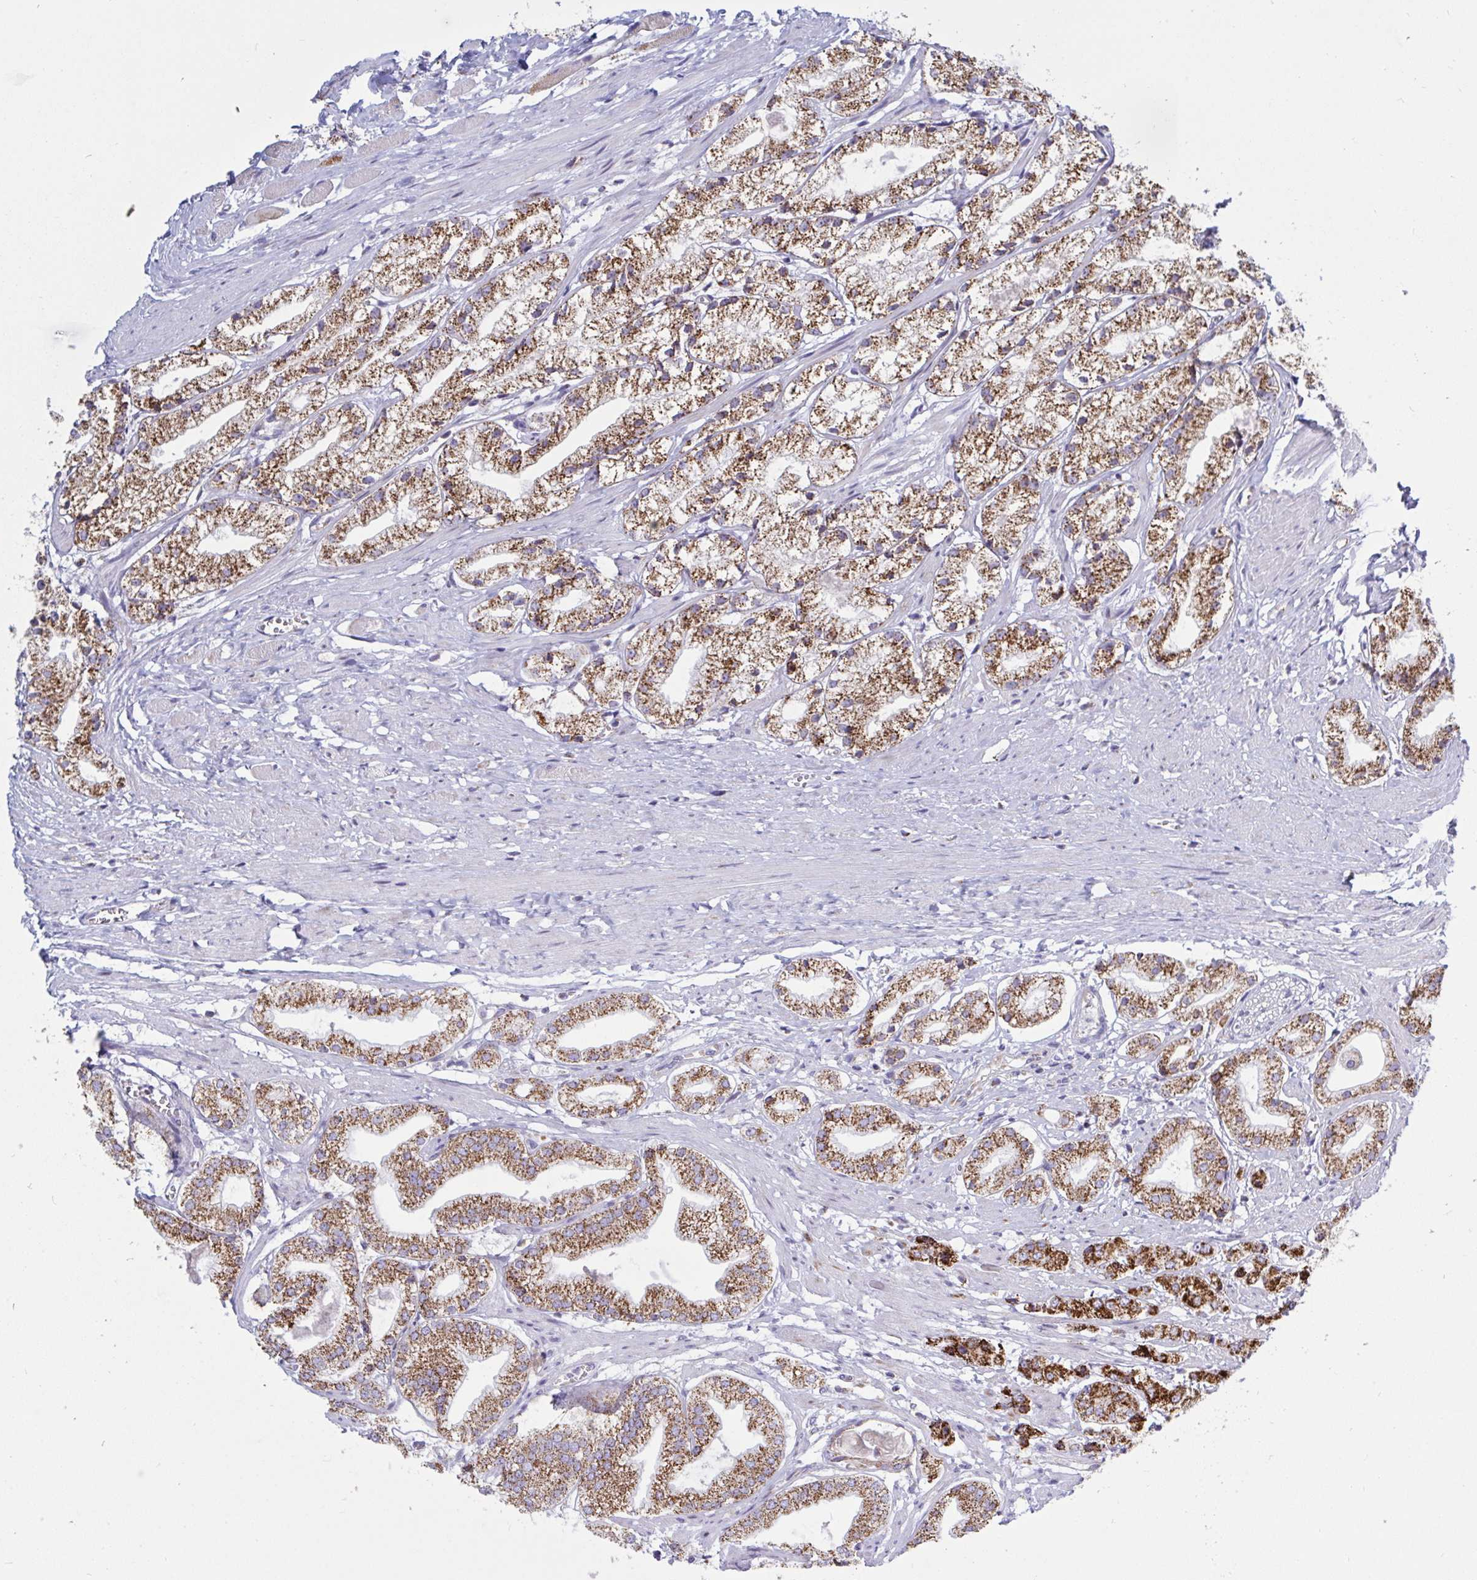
{"staining": {"intensity": "strong", "quantity": ">75%", "location": "cytoplasmic/membranous"}, "tissue": "prostate cancer", "cell_type": "Tumor cells", "image_type": "cancer", "snomed": [{"axis": "morphology", "description": "Adenocarcinoma, Low grade"}, {"axis": "topography", "description": "Prostate"}], "caption": "The immunohistochemical stain labels strong cytoplasmic/membranous positivity in tumor cells of low-grade adenocarcinoma (prostate) tissue.", "gene": "HSPE1", "patient": {"sex": "male", "age": 69}}